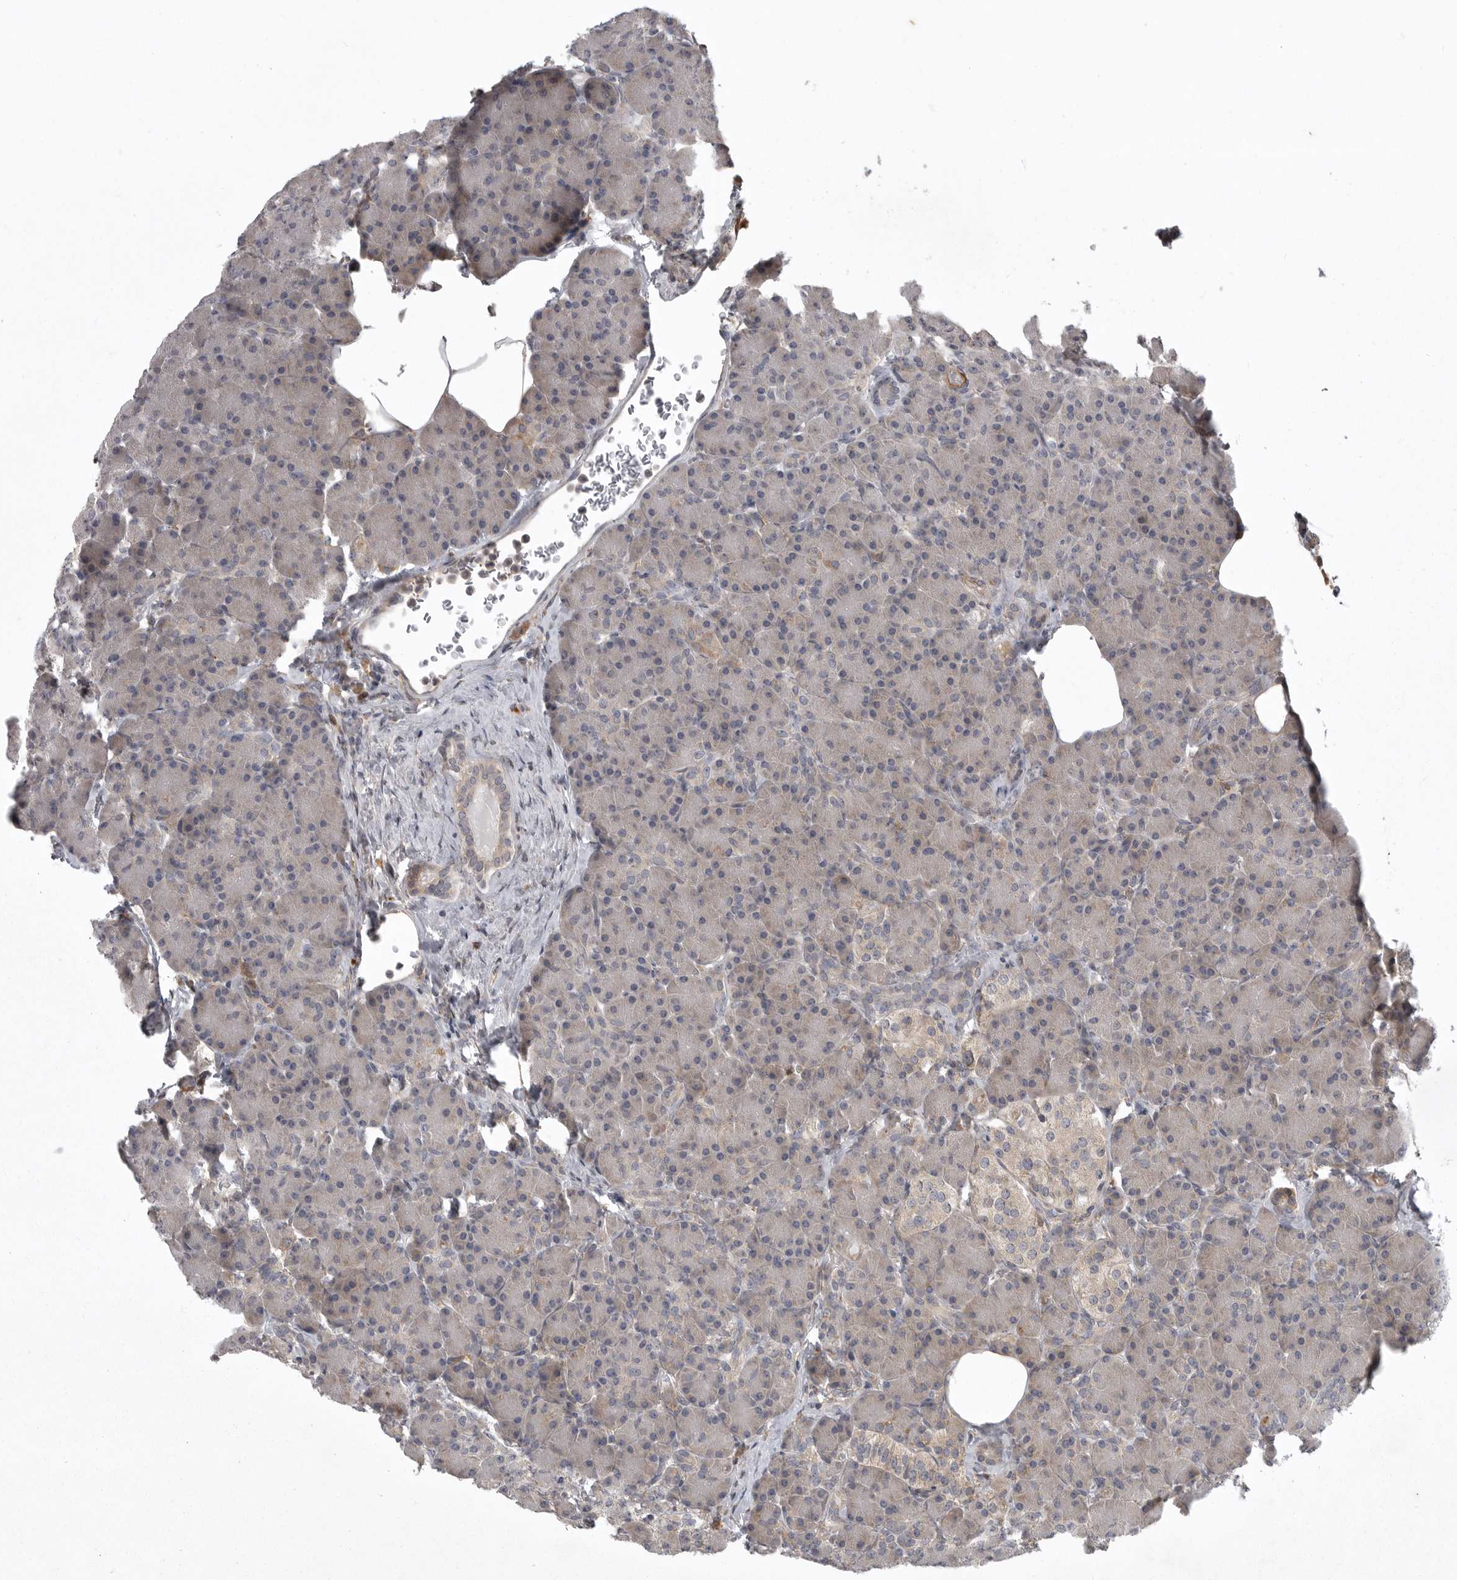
{"staining": {"intensity": "moderate", "quantity": "25%-75%", "location": "cytoplasmic/membranous"}, "tissue": "pancreas", "cell_type": "Exocrine glandular cells", "image_type": "normal", "snomed": [{"axis": "morphology", "description": "Normal tissue, NOS"}, {"axis": "topography", "description": "Pancreas"}], "caption": "A medium amount of moderate cytoplasmic/membranous expression is appreciated in about 25%-75% of exocrine glandular cells in benign pancreas.", "gene": "GPR31", "patient": {"sex": "female", "age": 43}}